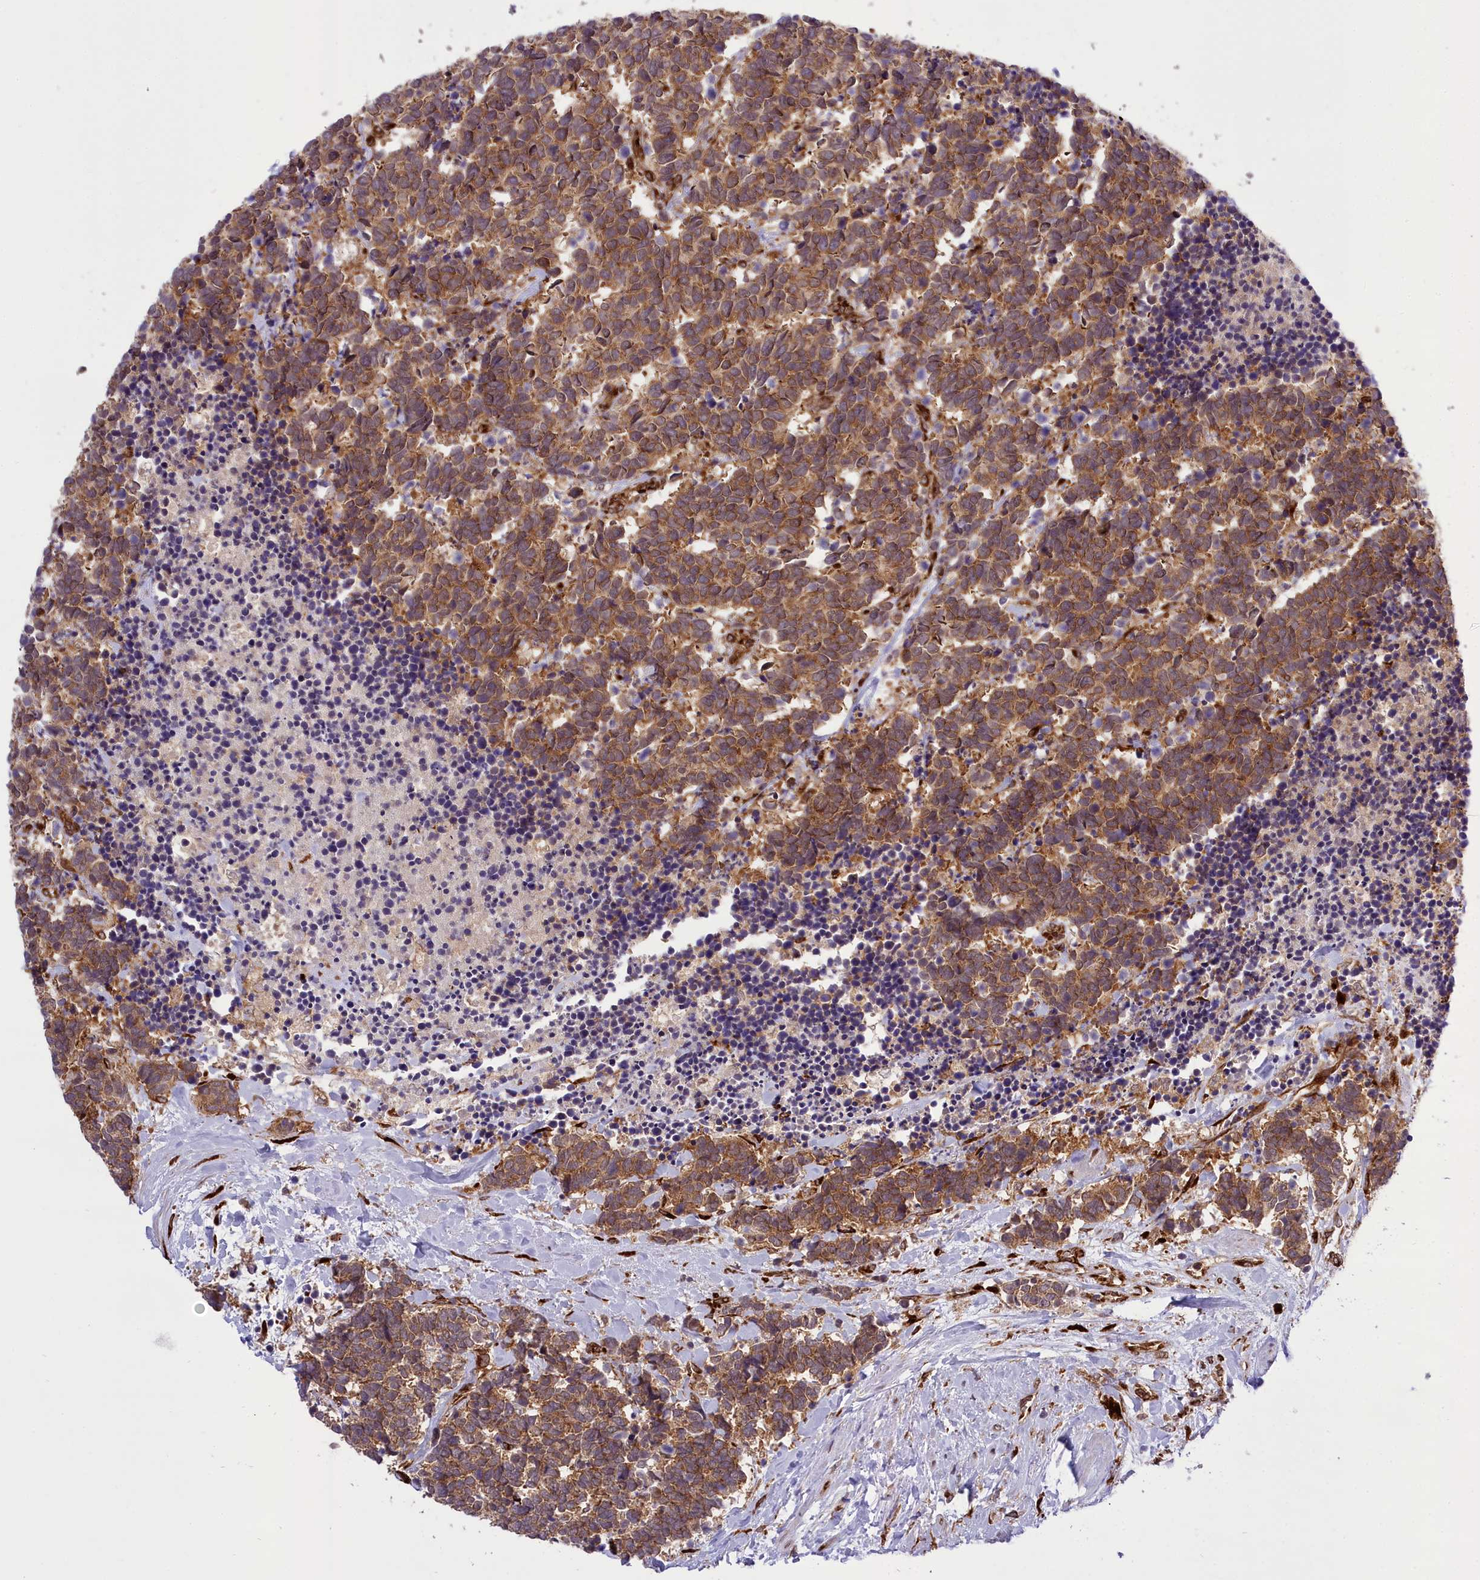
{"staining": {"intensity": "moderate", "quantity": ">75%", "location": "cytoplasmic/membranous"}, "tissue": "carcinoid", "cell_type": "Tumor cells", "image_type": "cancer", "snomed": [{"axis": "morphology", "description": "Carcinoma, NOS"}, {"axis": "morphology", "description": "Carcinoid, malignant, NOS"}, {"axis": "topography", "description": "Prostate"}], "caption": "A brown stain labels moderate cytoplasmic/membranous expression of a protein in human carcinoma tumor cells.", "gene": "DHCR7", "patient": {"sex": "male", "age": 57}}